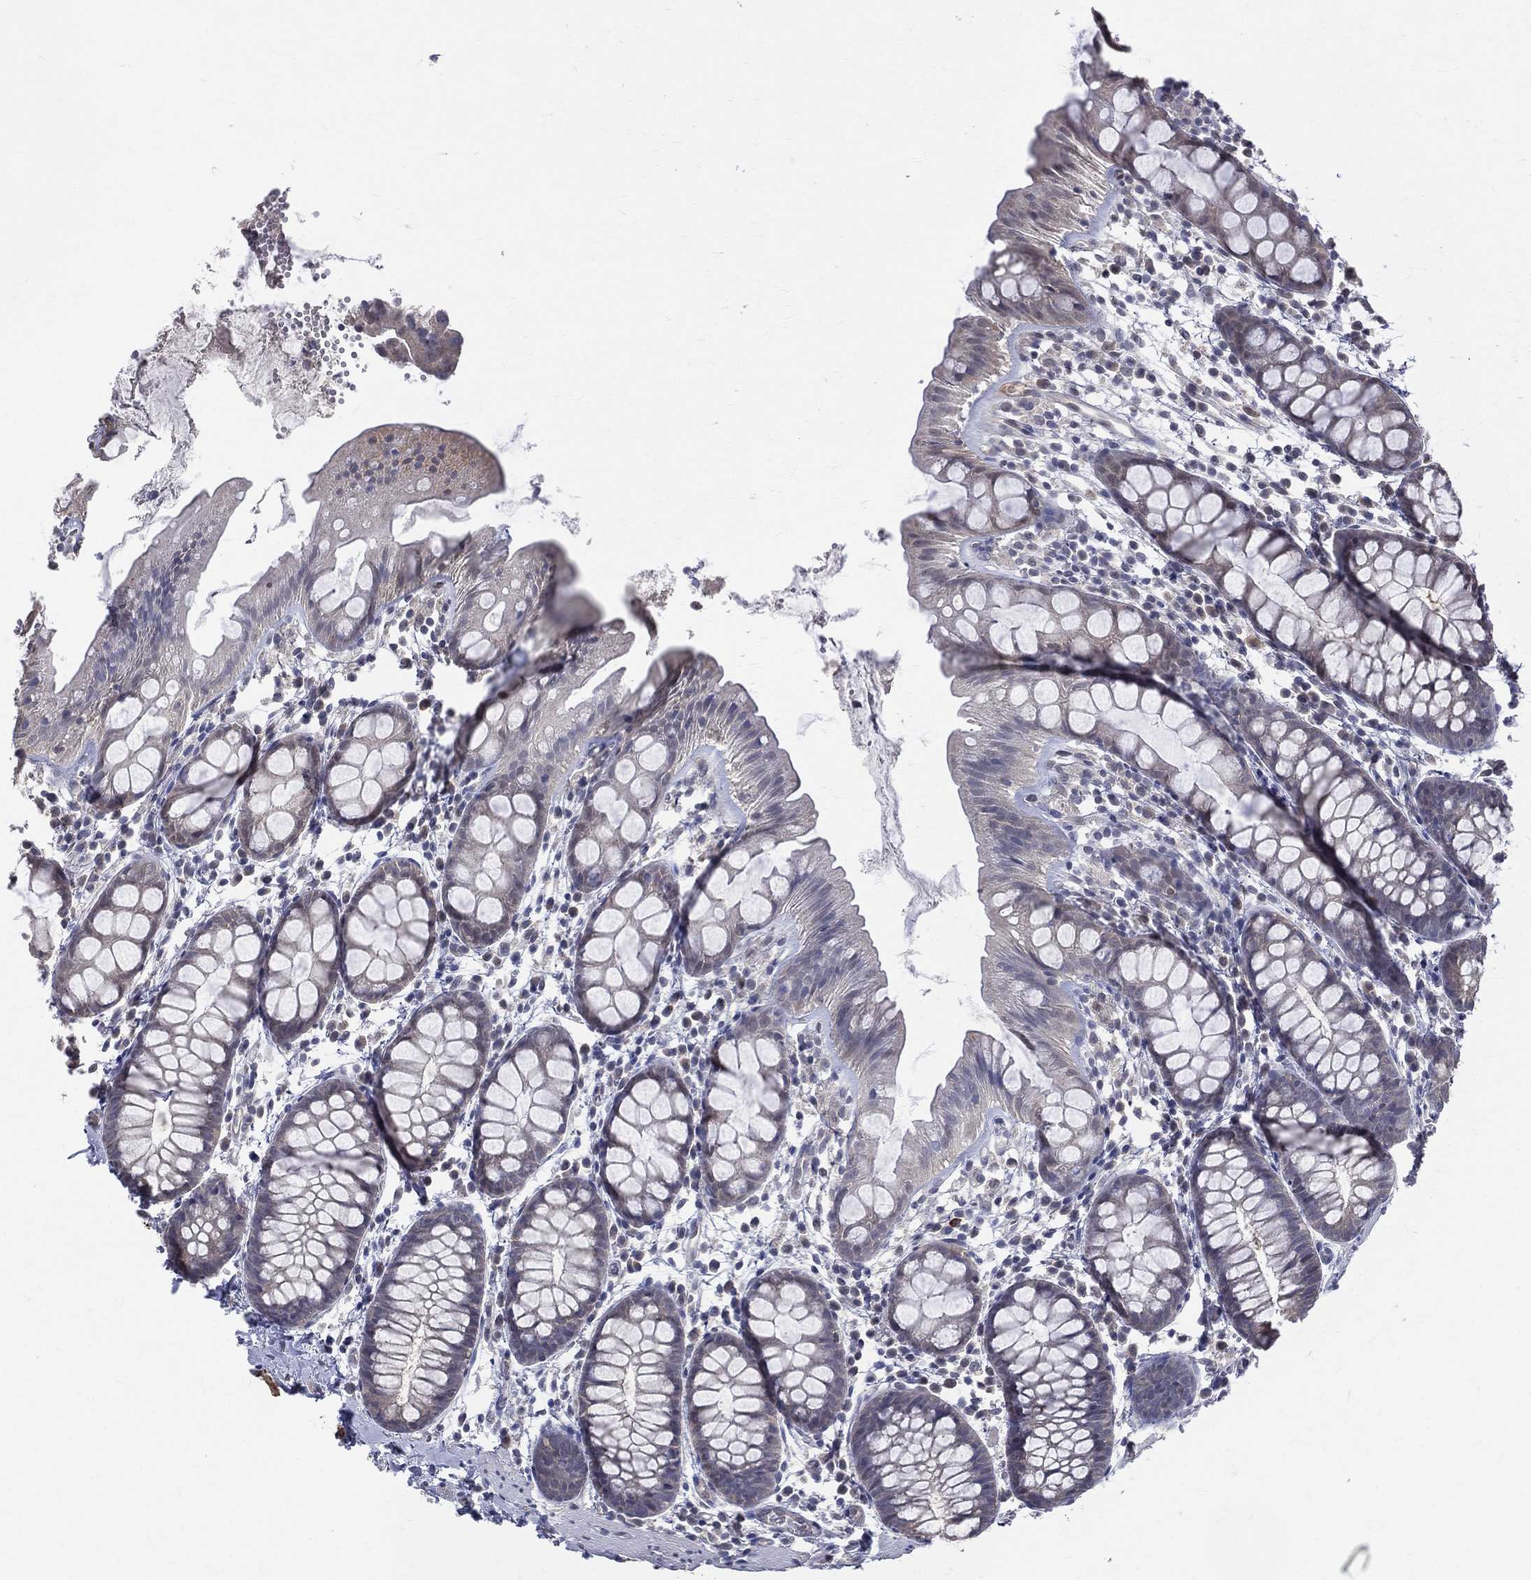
{"staining": {"intensity": "negative", "quantity": "none", "location": "none"}, "tissue": "rectum", "cell_type": "Glandular cells", "image_type": "normal", "snomed": [{"axis": "morphology", "description": "Normal tissue, NOS"}, {"axis": "topography", "description": "Rectum"}], "caption": "Protein analysis of benign rectum displays no significant staining in glandular cells.", "gene": "DLG4", "patient": {"sex": "male", "age": 57}}